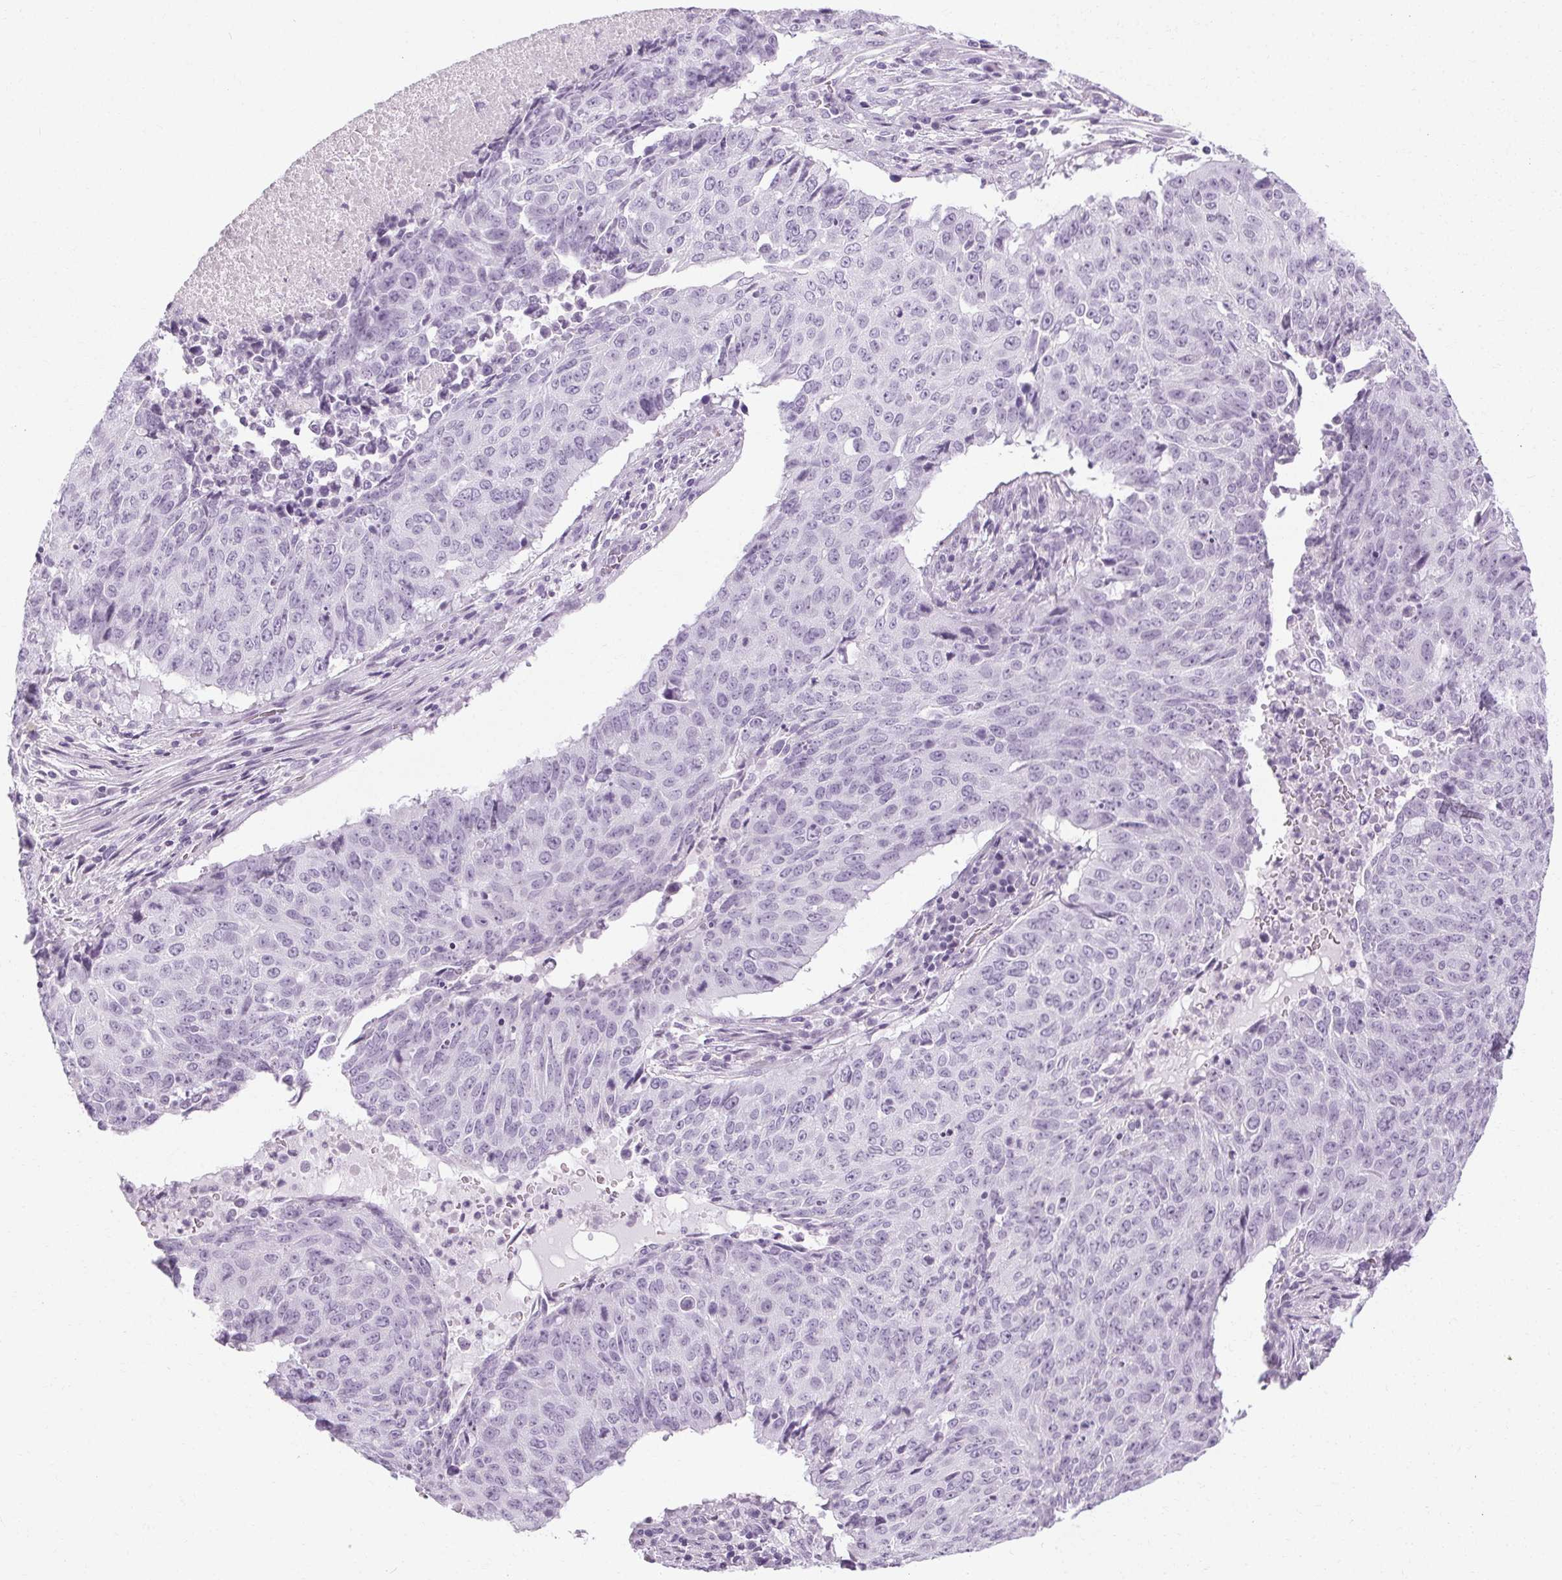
{"staining": {"intensity": "negative", "quantity": "none", "location": "none"}, "tissue": "lung cancer", "cell_type": "Tumor cells", "image_type": "cancer", "snomed": [{"axis": "morphology", "description": "Normal tissue, NOS"}, {"axis": "morphology", "description": "Squamous cell carcinoma, NOS"}, {"axis": "topography", "description": "Bronchus"}, {"axis": "topography", "description": "Lung"}], "caption": "This is an immunohistochemistry (IHC) histopathology image of human squamous cell carcinoma (lung). There is no positivity in tumor cells.", "gene": "POMC", "patient": {"sex": "male", "age": 64}}